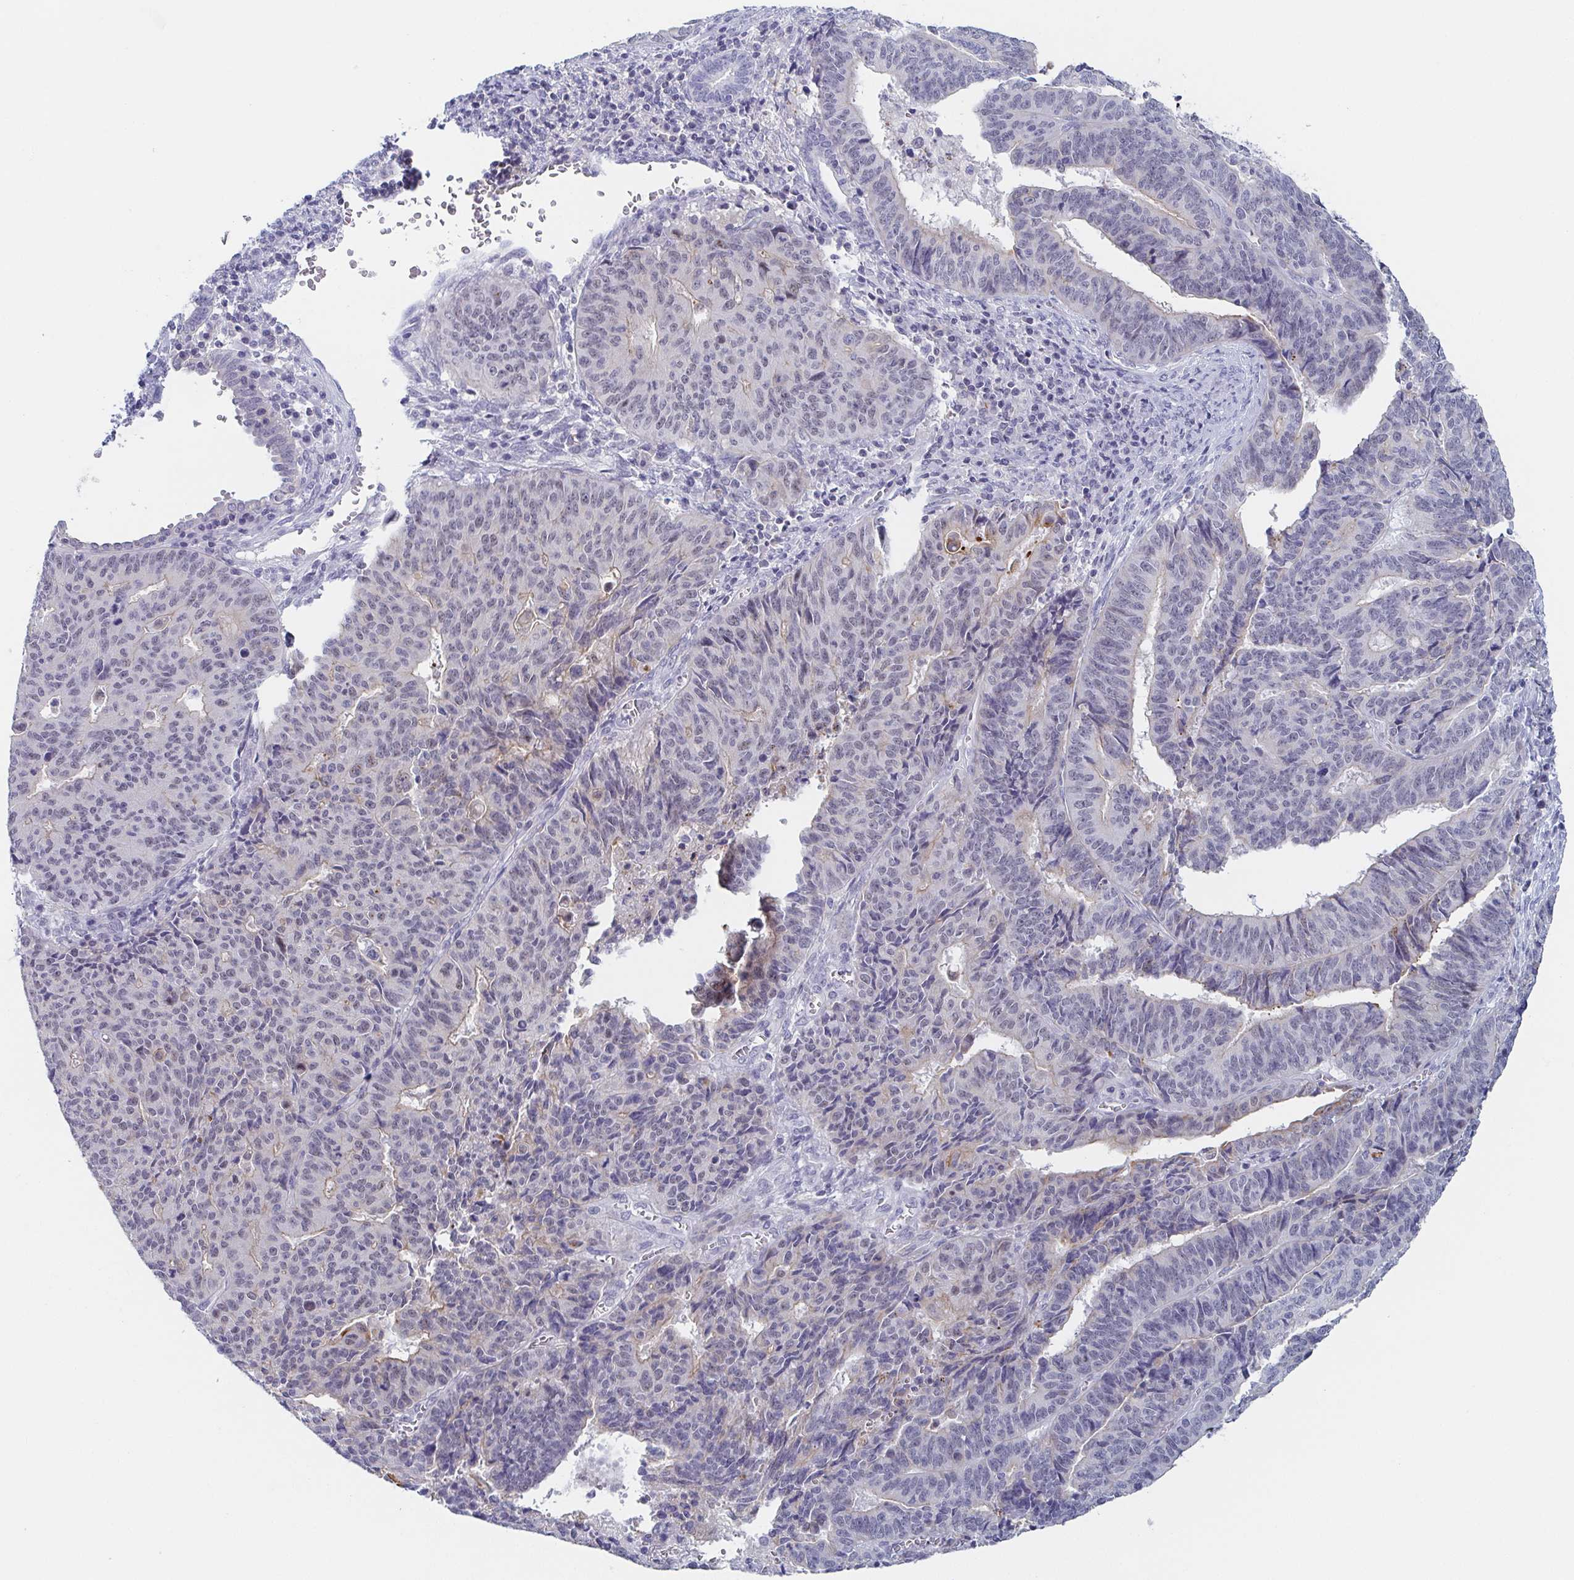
{"staining": {"intensity": "negative", "quantity": "none", "location": "none"}, "tissue": "endometrial cancer", "cell_type": "Tumor cells", "image_type": "cancer", "snomed": [{"axis": "morphology", "description": "Adenocarcinoma, NOS"}, {"axis": "topography", "description": "Endometrium"}], "caption": "Protein analysis of endometrial cancer (adenocarcinoma) demonstrates no significant expression in tumor cells.", "gene": "RHOV", "patient": {"sex": "female", "age": 65}}